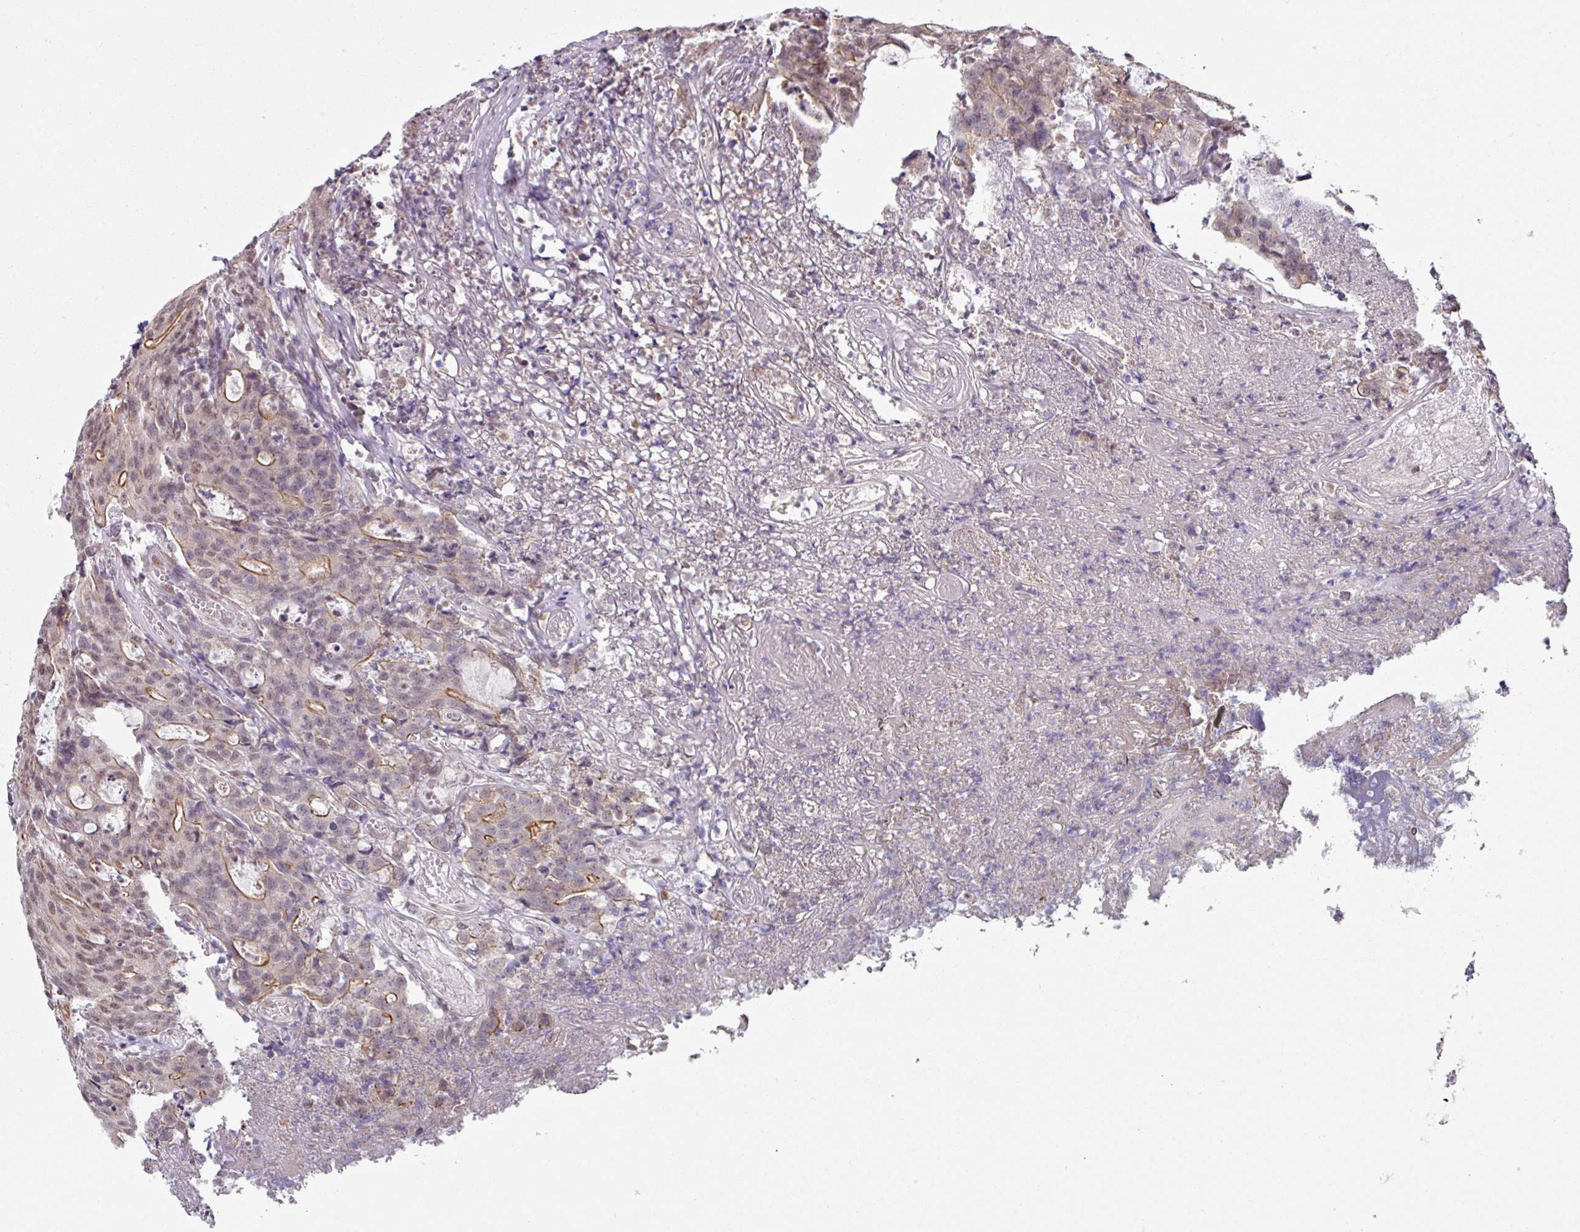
{"staining": {"intensity": "moderate", "quantity": "25%-75%", "location": "cytoplasmic/membranous"}, "tissue": "colorectal cancer", "cell_type": "Tumor cells", "image_type": "cancer", "snomed": [{"axis": "morphology", "description": "Adenocarcinoma, NOS"}, {"axis": "topography", "description": "Colon"}], "caption": "Immunohistochemical staining of human adenocarcinoma (colorectal) reveals medium levels of moderate cytoplasmic/membranous protein staining in approximately 25%-75% of tumor cells.", "gene": "TMED5", "patient": {"sex": "male", "age": 83}}